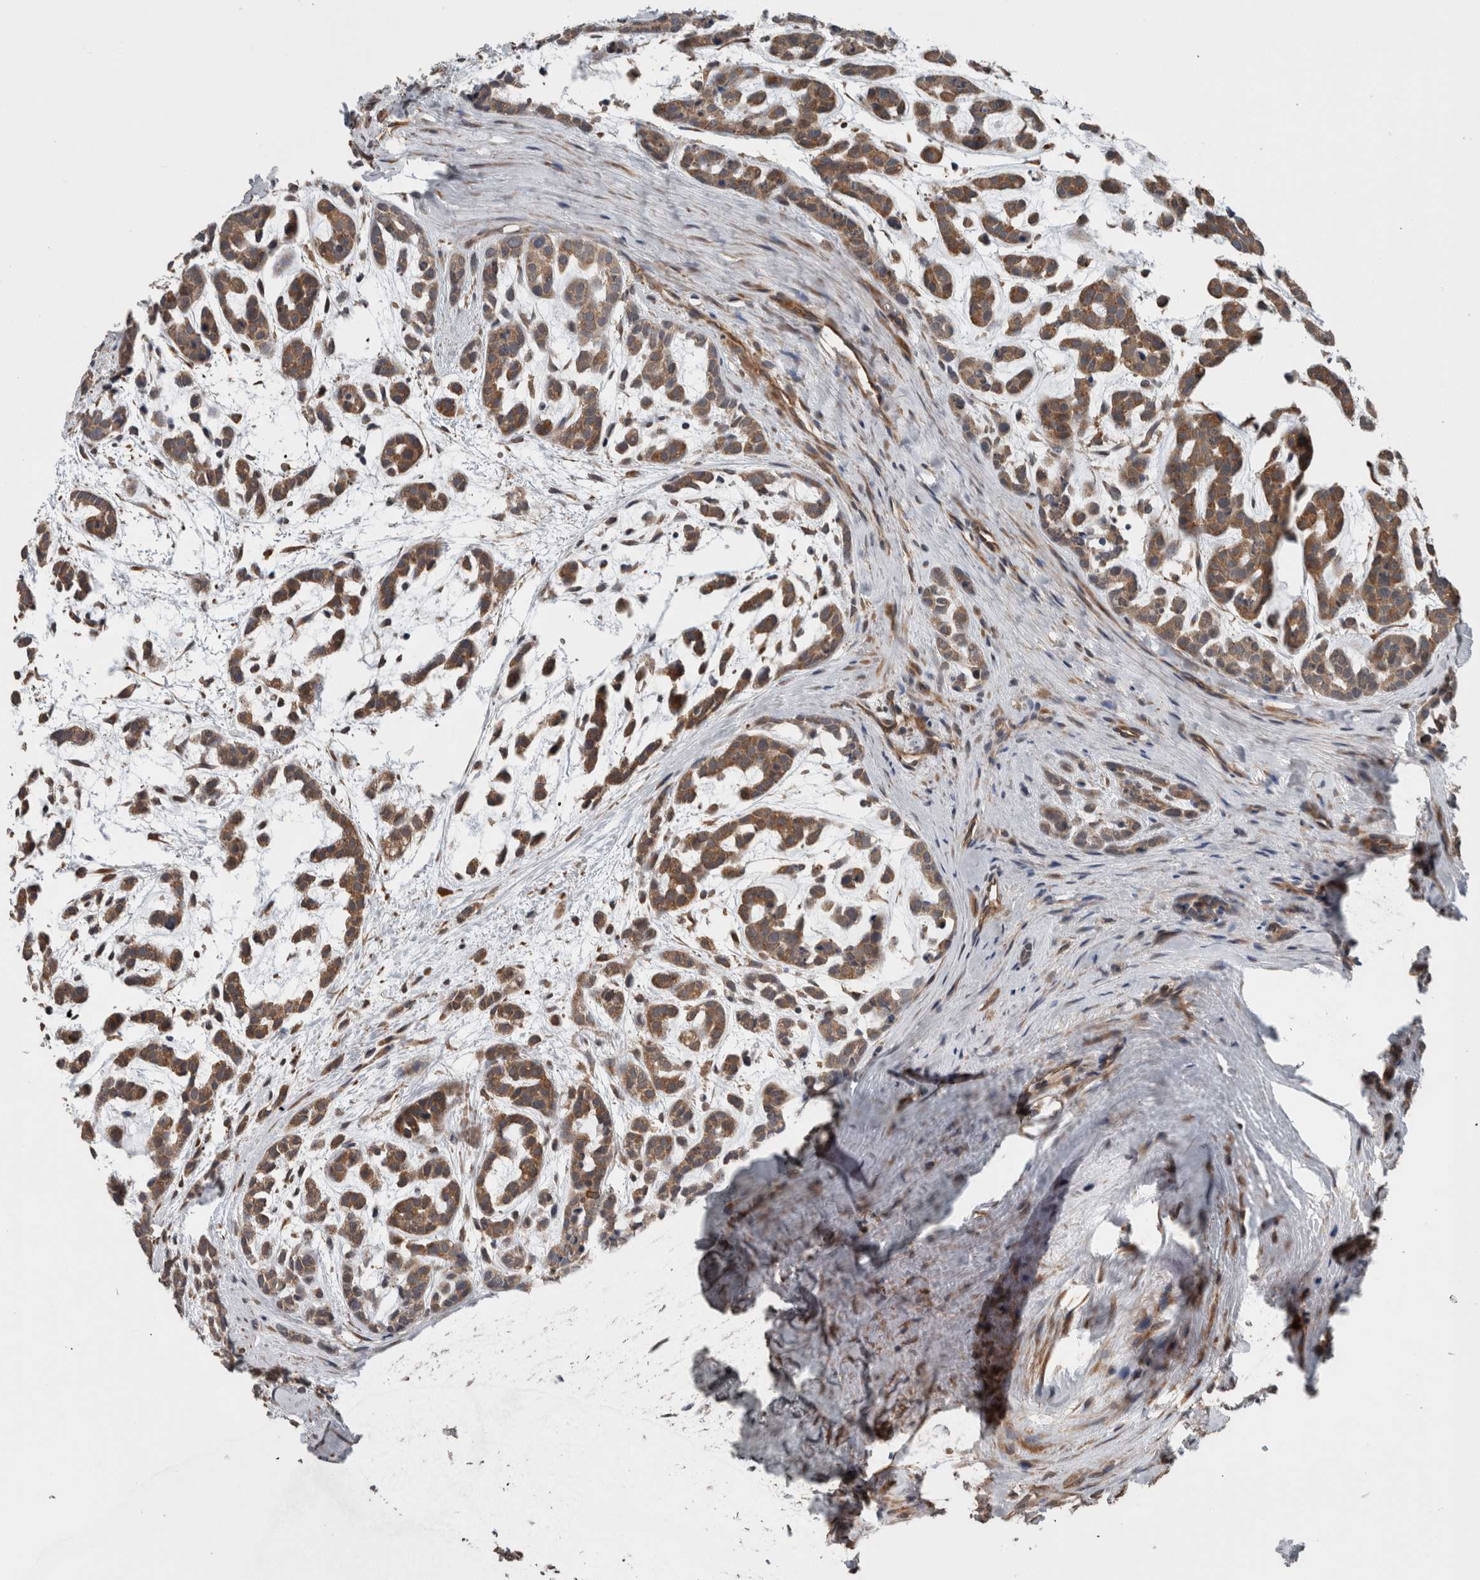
{"staining": {"intensity": "moderate", "quantity": ">75%", "location": "cytoplasmic/membranous"}, "tissue": "head and neck cancer", "cell_type": "Tumor cells", "image_type": "cancer", "snomed": [{"axis": "morphology", "description": "Adenocarcinoma, NOS"}, {"axis": "morphology", "description": "Adenoma, NOS"}, {"axis": "topography", "description": "Head-Neck"}], "caption": "Human head and neck cancer stained for a protein (brown) displays moderate cytoplasmic/membranous positive expression in approximately >75% of tumor cells.", "gene": "RIOK3", "patient": {"sex": "female", "age": 55}}